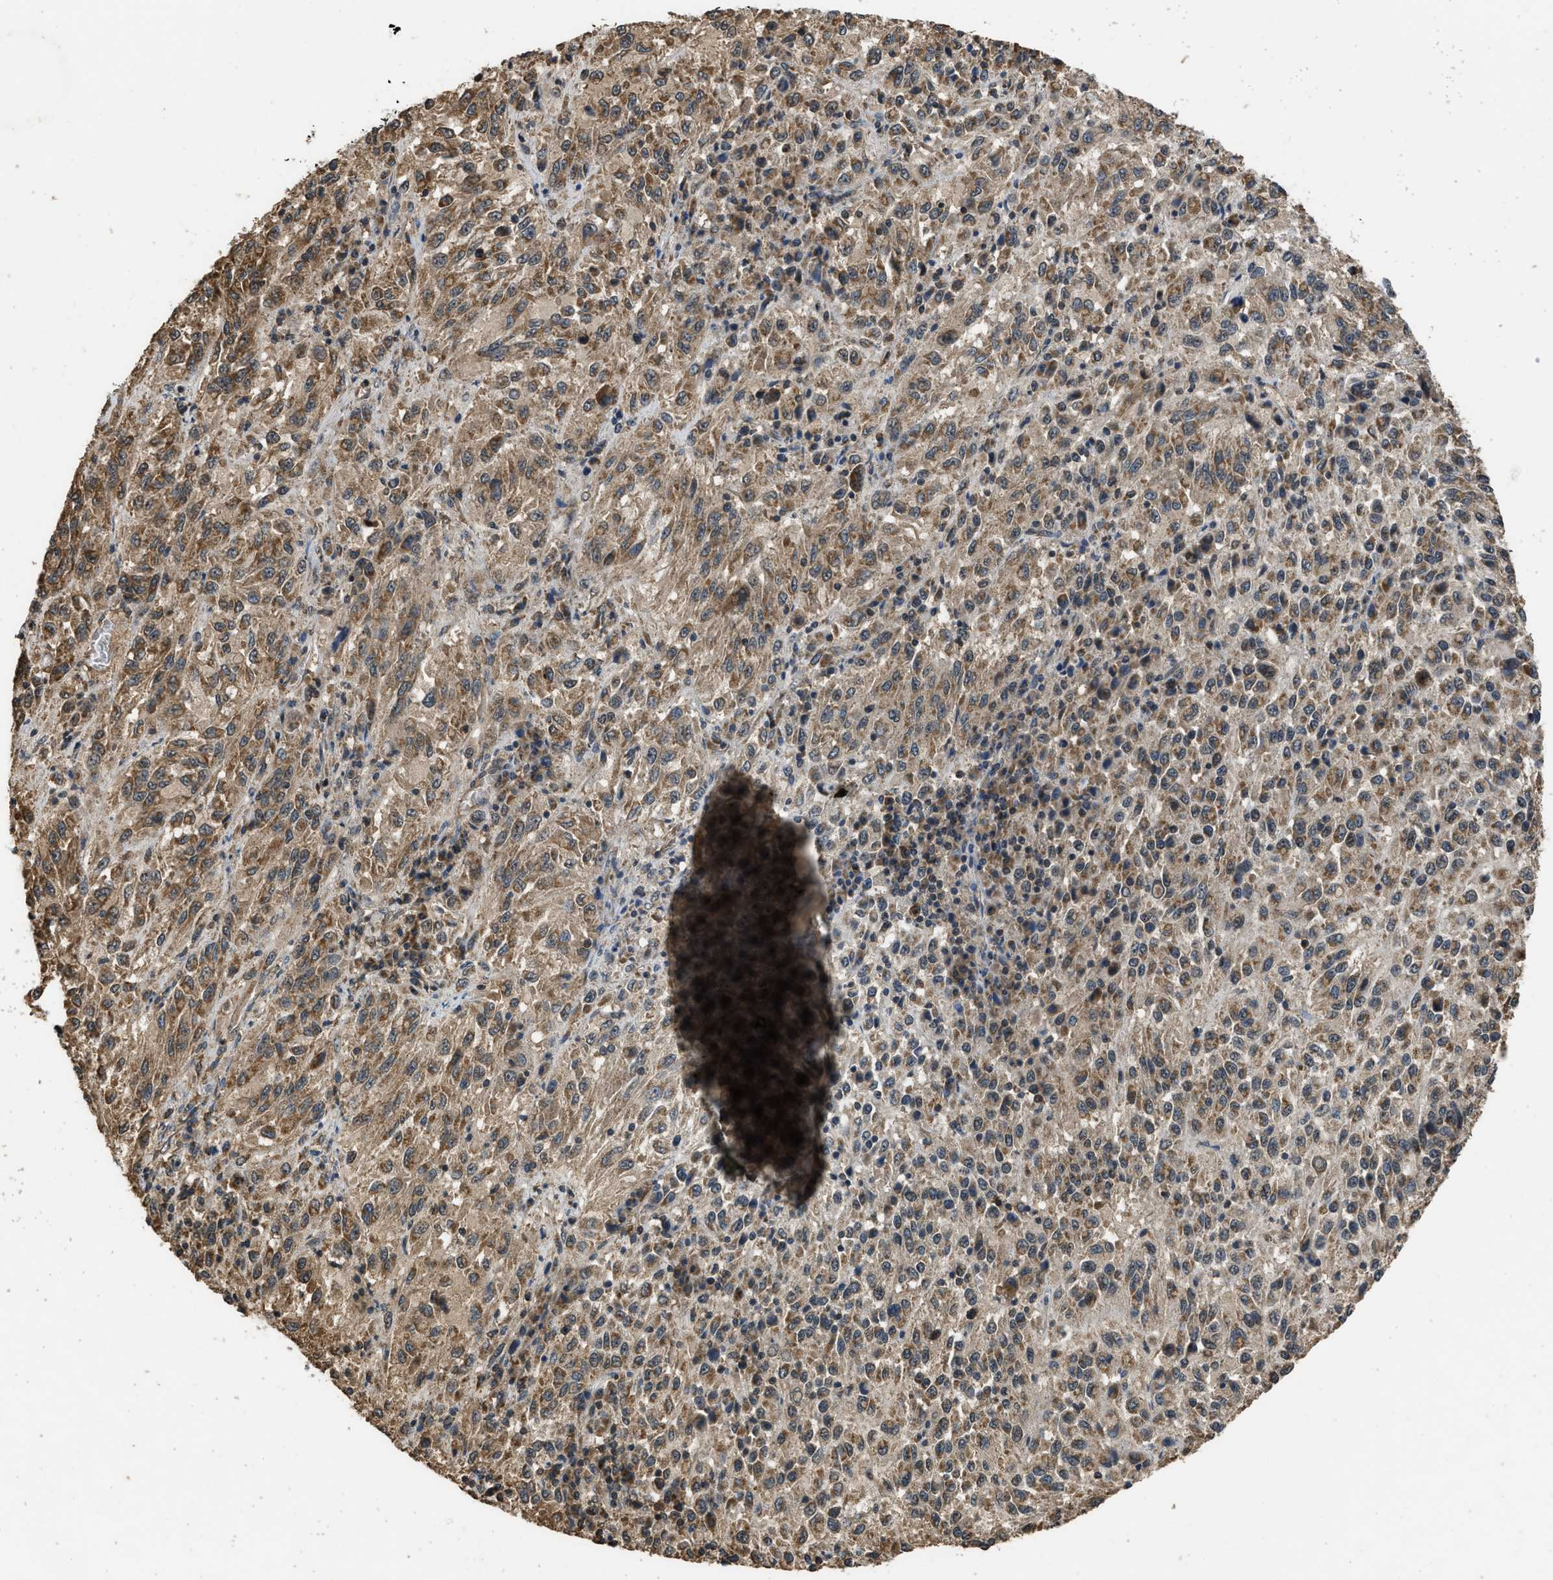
{"staining": {"intensity": "moderate", "quantity": ">75%", "location": "cytoplasmic/membranous"}, "tissue": "melanoma", "cell_type": "Tumor cells", "image_type": "cancer", "snomed": [{"axis": "morphology", "description": "Malignant melanoma, Metastatic site"}, {"axis": "topography", "description": "Lung"}], "caption": "High-magnification brightfield microscopy of malignant melanoma (metastatic site) stained with DAB (brown) and counterstained with hematoxylin (blue). tumor cells exhibit moderate cytoplasmic/membranous staining is identified in about>75% of cells.", "gene": "DENND6B", "patient": {"sex": "male", "age": 64}}